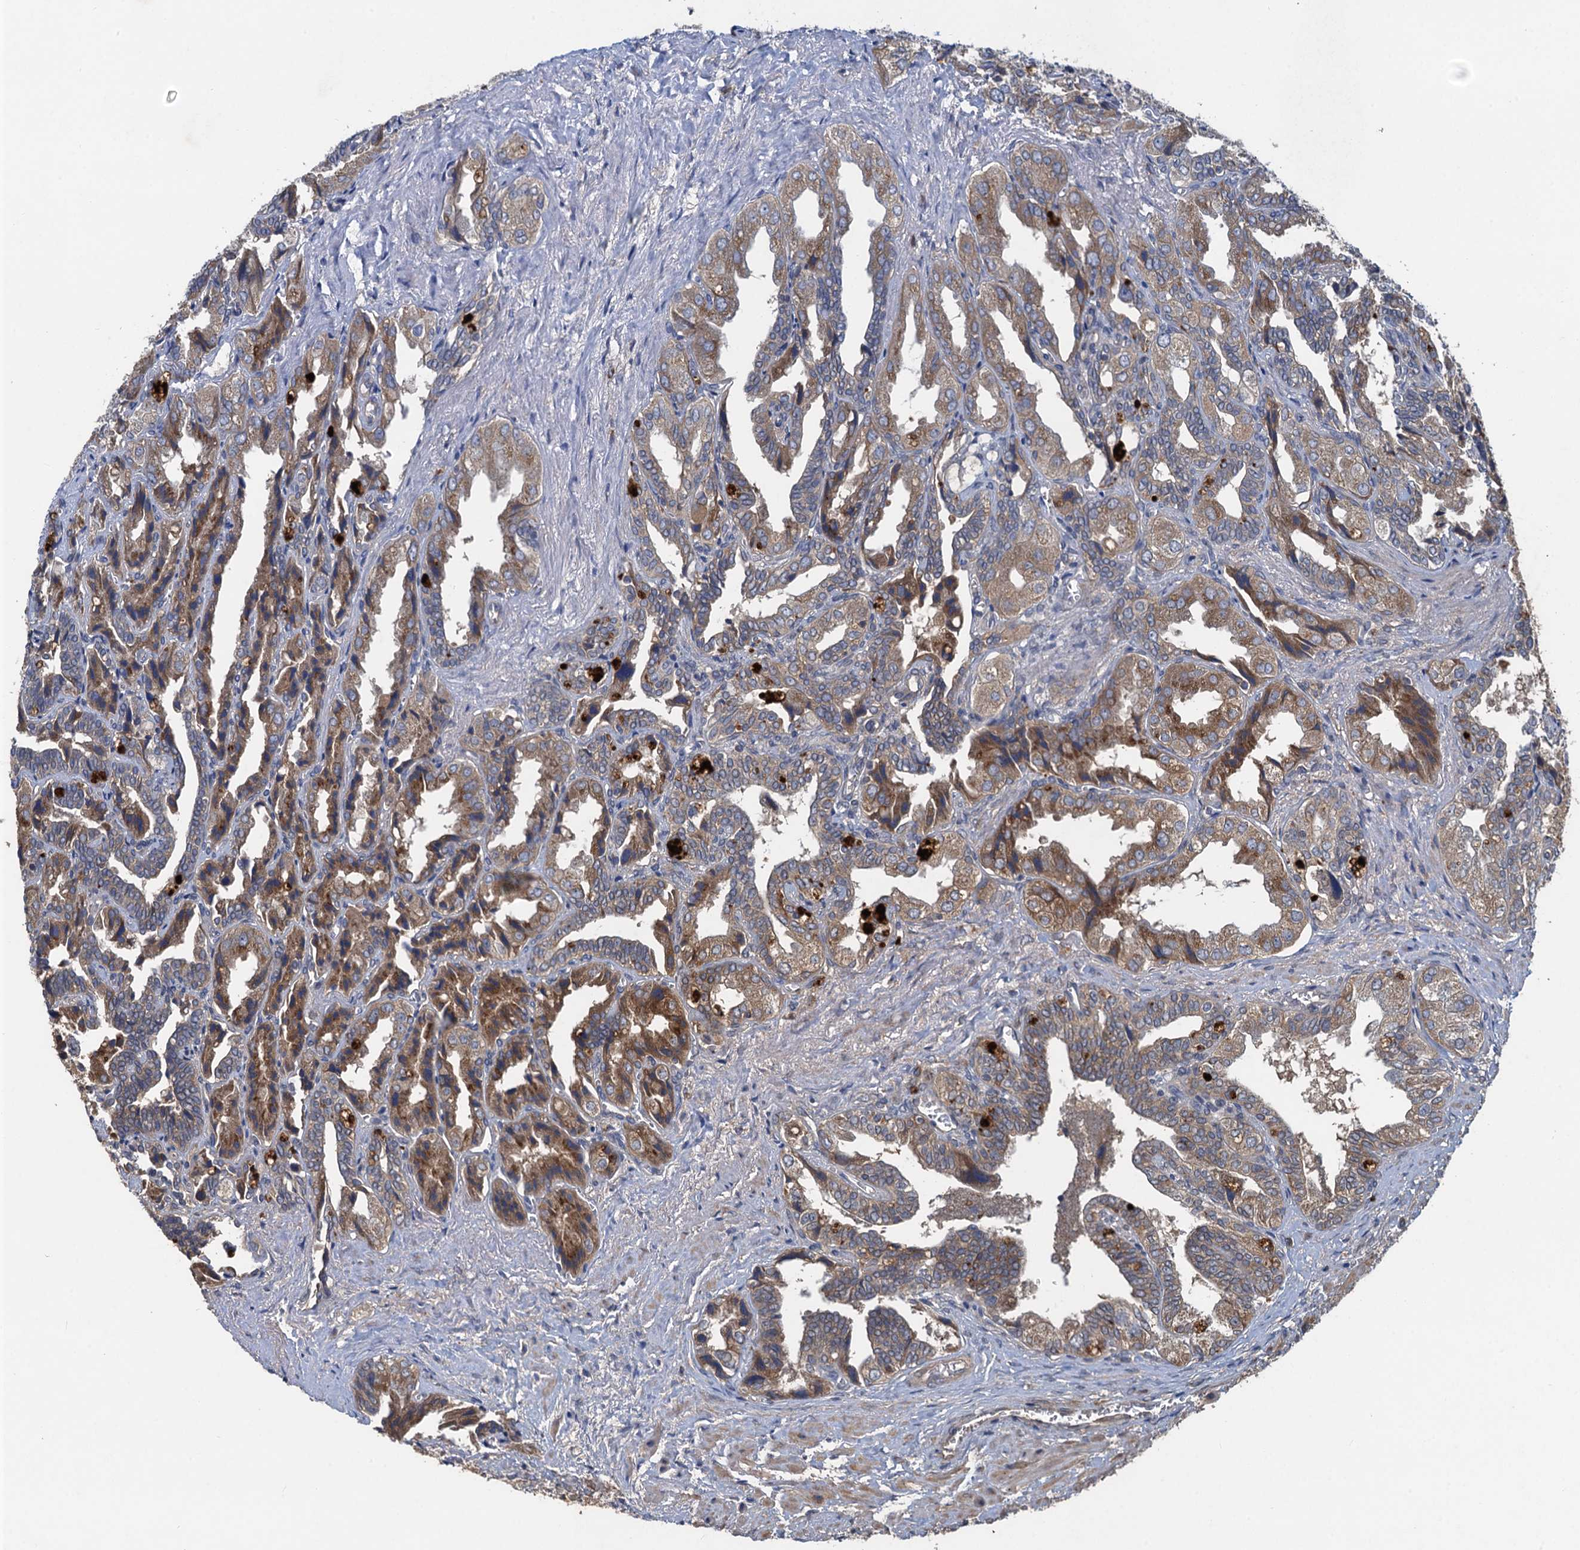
{"staining": {"intensity": "moderate", "quantity": ">75%", "location": "cytoplasmic/membranous"}, "tissue": "seminal vesicle", "cell_type": "Glandular cells", "image_type": "normal", "snomed": [{"axis": "morphology", "description": "Normal tissue, NOS"}, {"axis": "topography", "description": "Seminal veicle"}], "caption": "Immunohistochemistry (IHC) photomicrograph of unremarkable seminal vesicle stained for a protein (brown), which shows medium levels of moderate cytoplasmic/membranous staining in approximately >75% of glandular cells.", "gene": "SNAP29", "patient": {"sex": "male", "age": 63}}